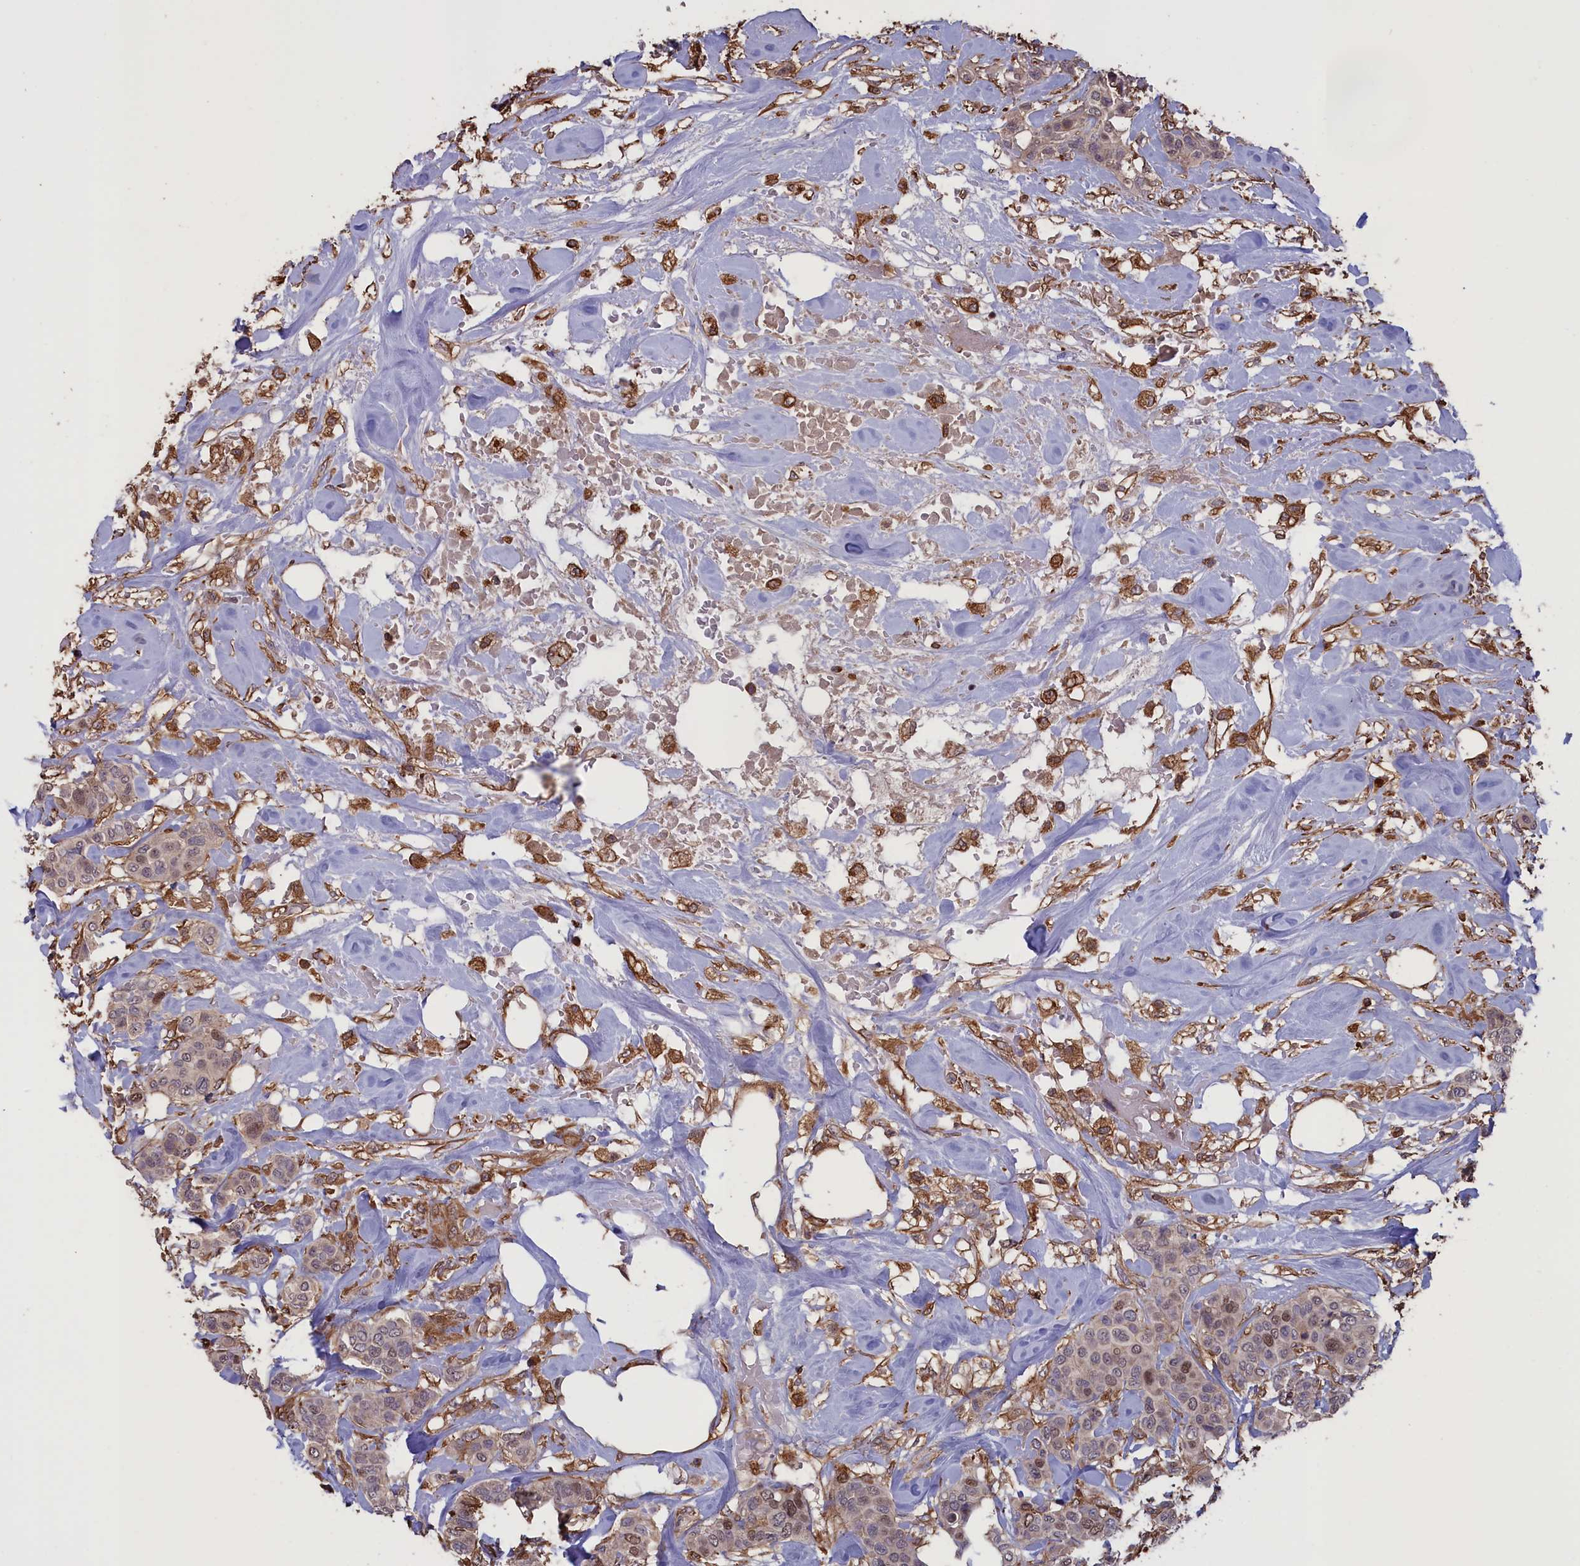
{"staining": {"intensity": "weak", "quantity": "<25%", "location": "nuclear"}, "tissue": "breast cancer", "cell_type": "Tumor cells", "image_type": "cancer", "snomed": [{"axis": "morphology", "description": "Lobular carcinoma"}, {"axis": "topography", "description": "Breast"}], "caption": "DAB immunohistochemical staining of breast lobular carcinoma reveals no significant positivity in tumor cells.", "gene": "DAPK3", "patient": {"sex": "female", "age": 51}}